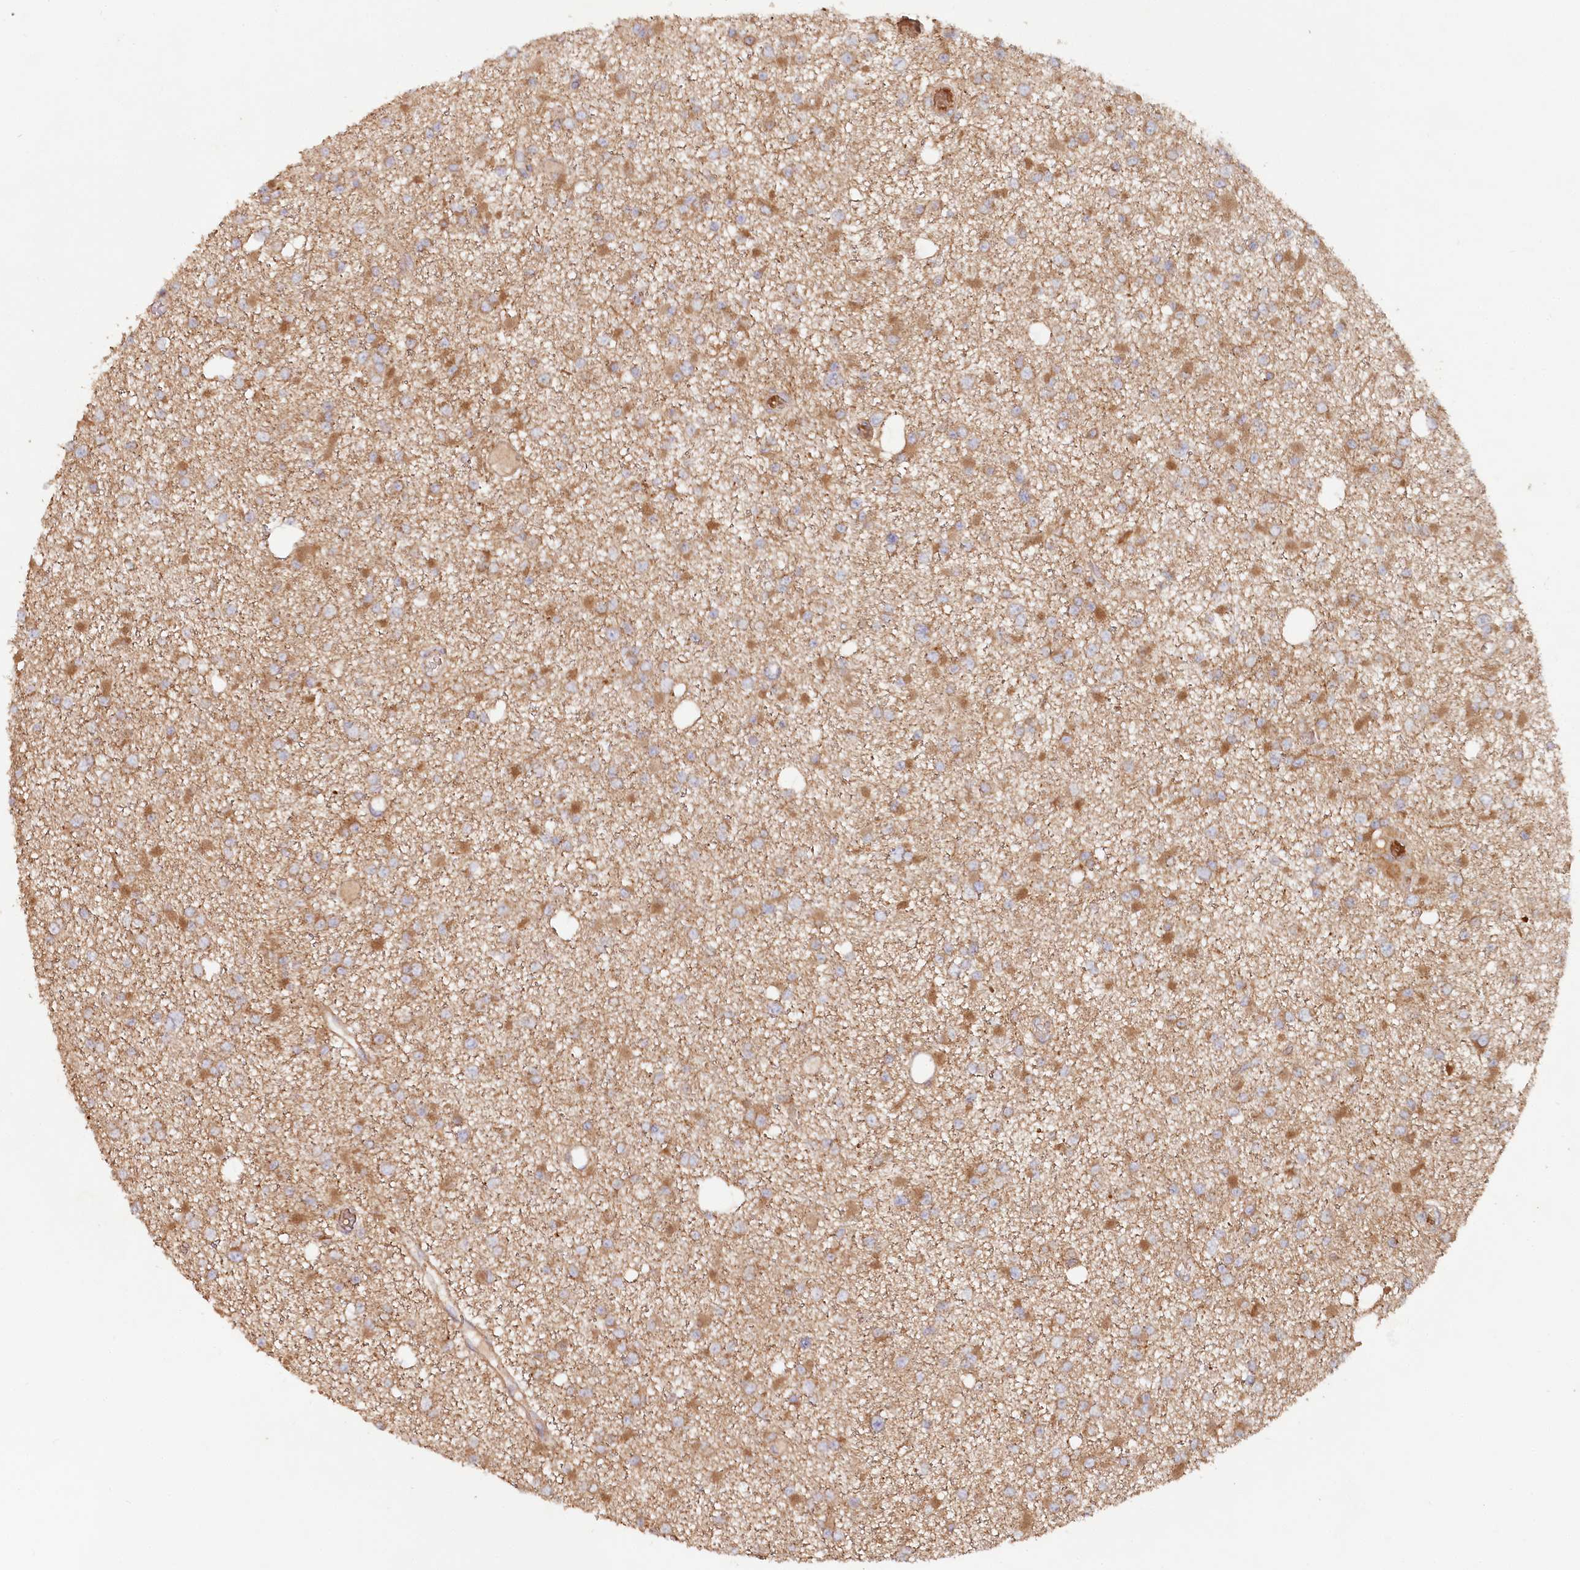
{"staining": {"intensity": "moderate", "quantity": ">75%", "location": "cytoplasmic/membranous"}, "tissue": "glioma", "cell_type": "Tumor cells", "image_type": "cancer", "snomed": [{"axis": "morphology", "description": "Glioma, malignant, Low grade"}, {"axis": "topography", "description": "Brain"}], "caption": "This histopathology image displays immunohistochemistry (IHC) staining of human glioma, with medium moderate cytoplasmic/membranous expression in approximately >75% of tumor cells.", "gene": "PAIP2", "patient": {"sex": "female", "age": 22}}